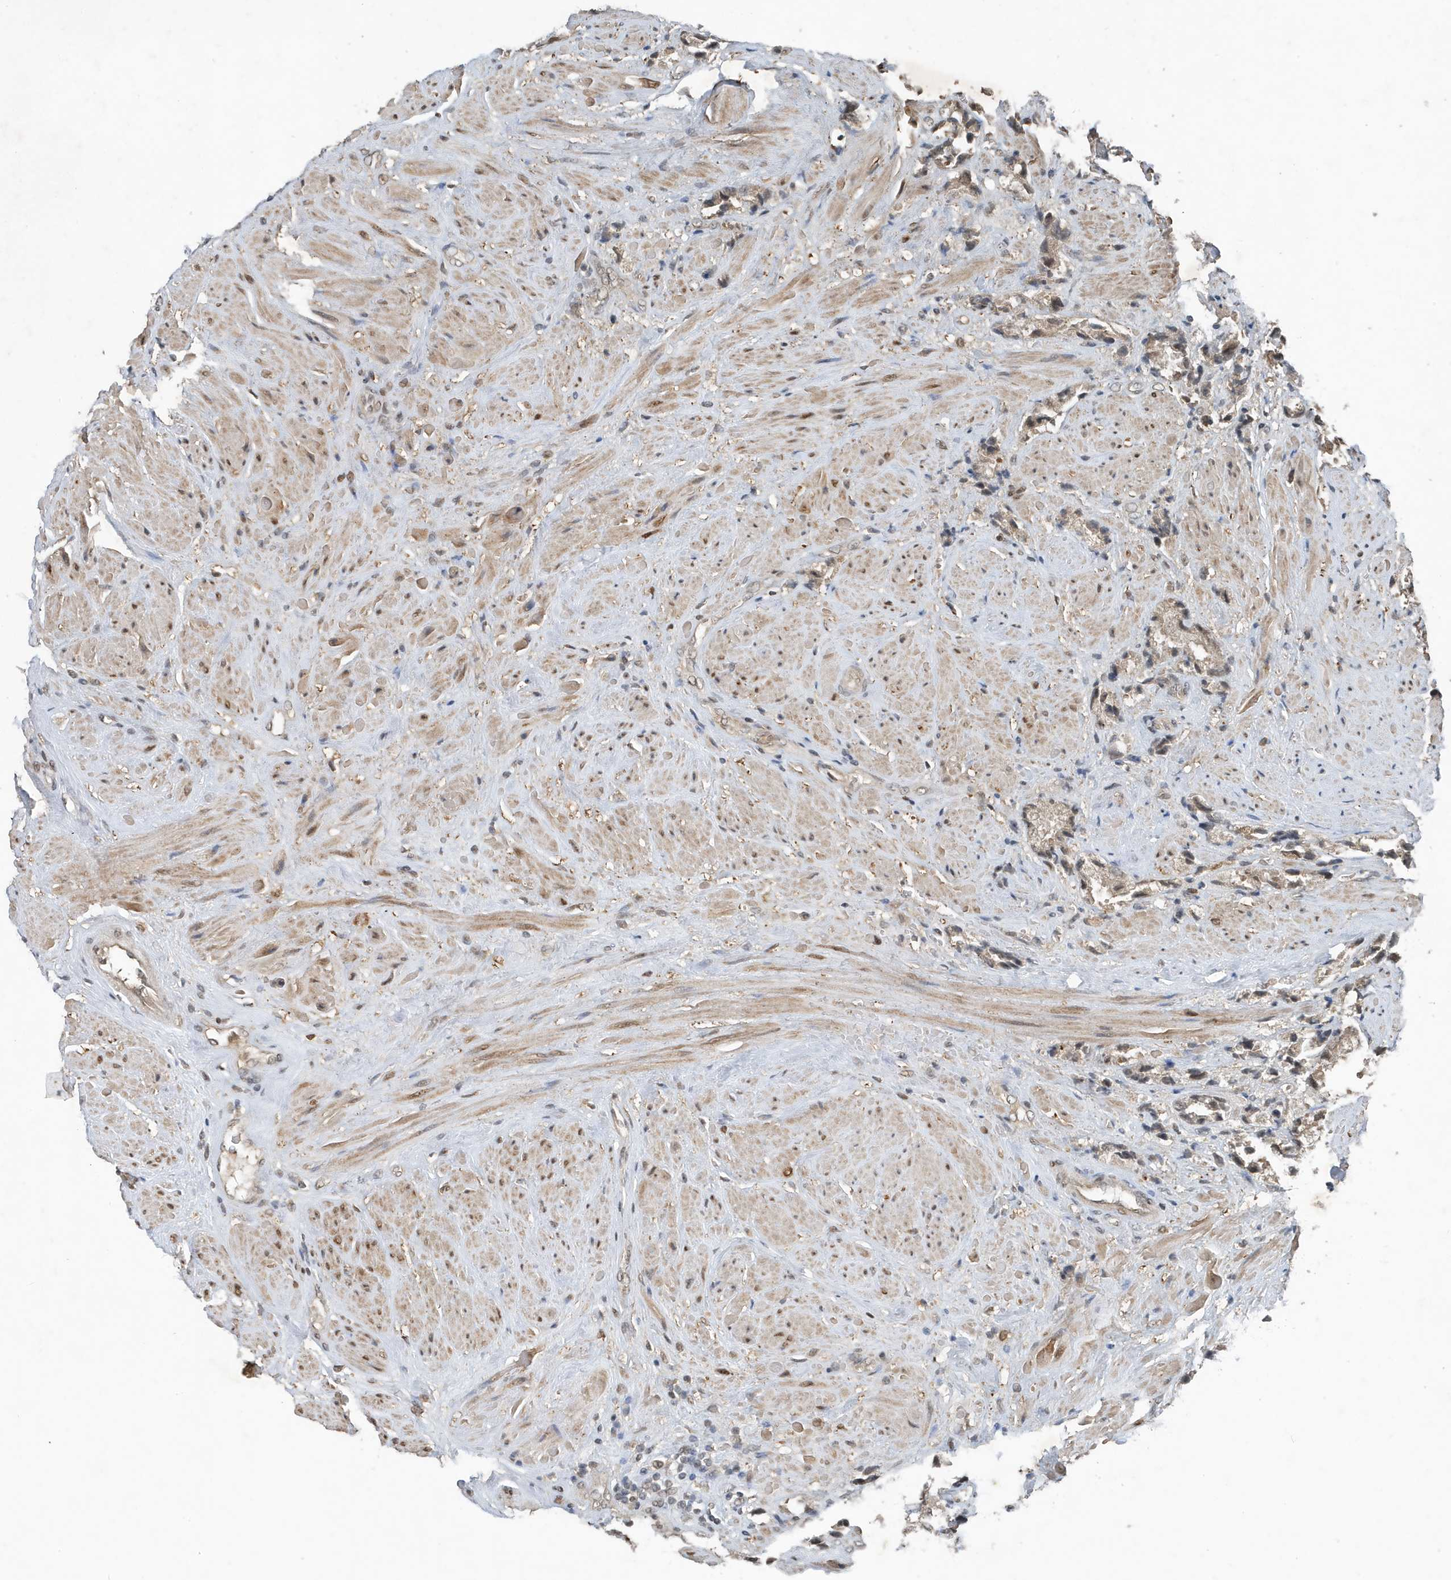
{"staining": {"intensity": "weak", "quantity": ">75%", "location": "cytoplasmic/membranous,nuclear"}, "tissue": "prostate cancer", "cell_type": "Tumor cells", "image_type": "cancer", "snomed": [{"axis": "morphology", "description": "Adenocarcinoma, High grade"}, {"axis": "topography", "description": "Prostate"}], "caption": "This histopathology image exhibits high-grade adenocarcinoma (prostate) stained with immunohistochemistry to label a protein in brown. The cytoplasmic/membranous and nuclear of tumor cells show weak positivity for the protein. Nuclei are counter-stained blue.", "gene": "HSPA1A", "patient": {"sex": "male", "age": 61}}